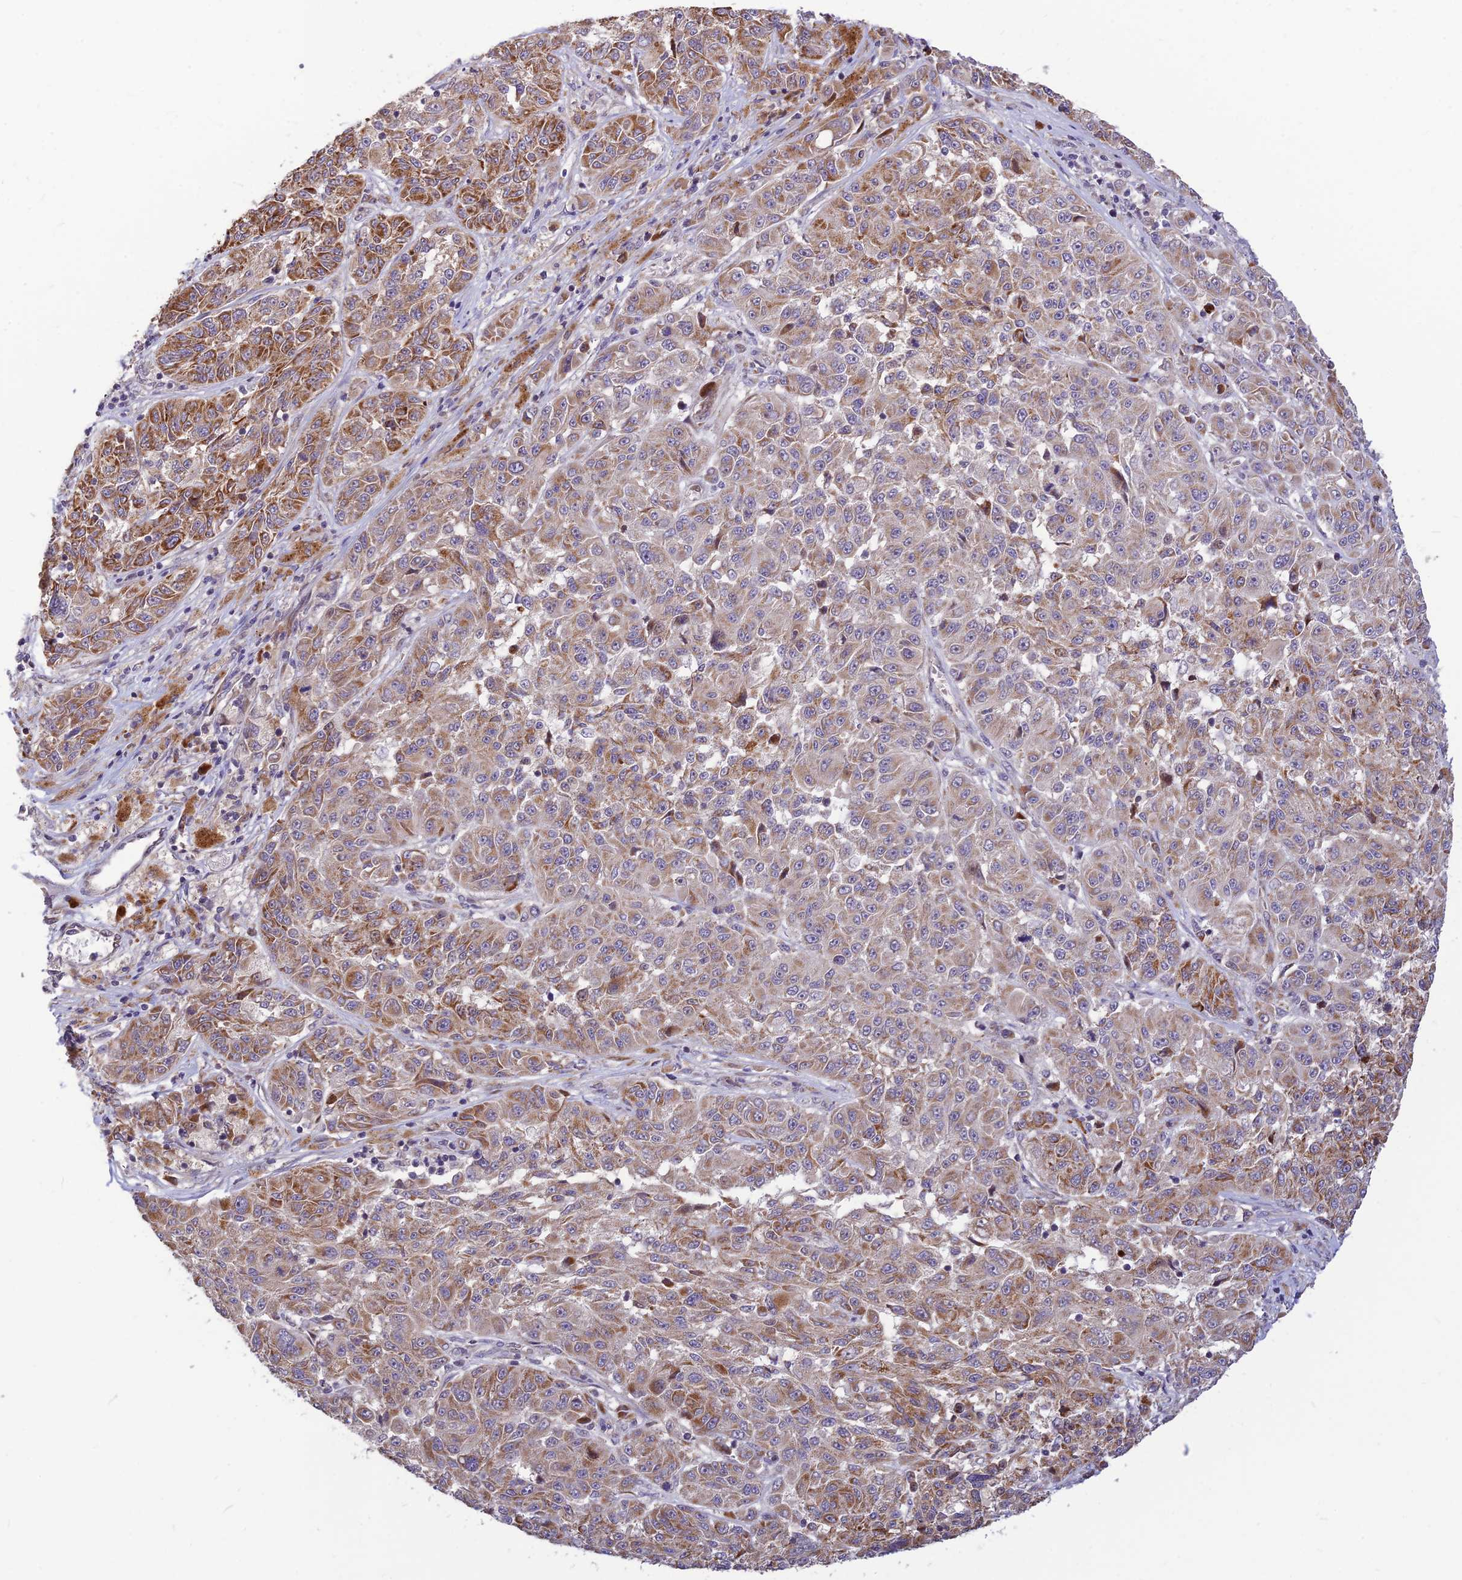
{"staining": {"intensity": "moderate", "quantity": ">75%", "location": "cytoplasmic/membranous"}, "tissue": "melanoma", "cell_type": "Tumor cells", "image_type": "cancer", "snomed": [{"axis": "morphology", "description": "Malignant melanoma, NOS"}, {"axis": "topography", "description": "Skin"}], "caption": "A medium amount of moderate cytoplasmic/membranous expression is appreciated in approximately >75% of tumor cells in melanoma tissue.", "gene": "ASPDH", "patient": {"sex": "male", "age": 53}}